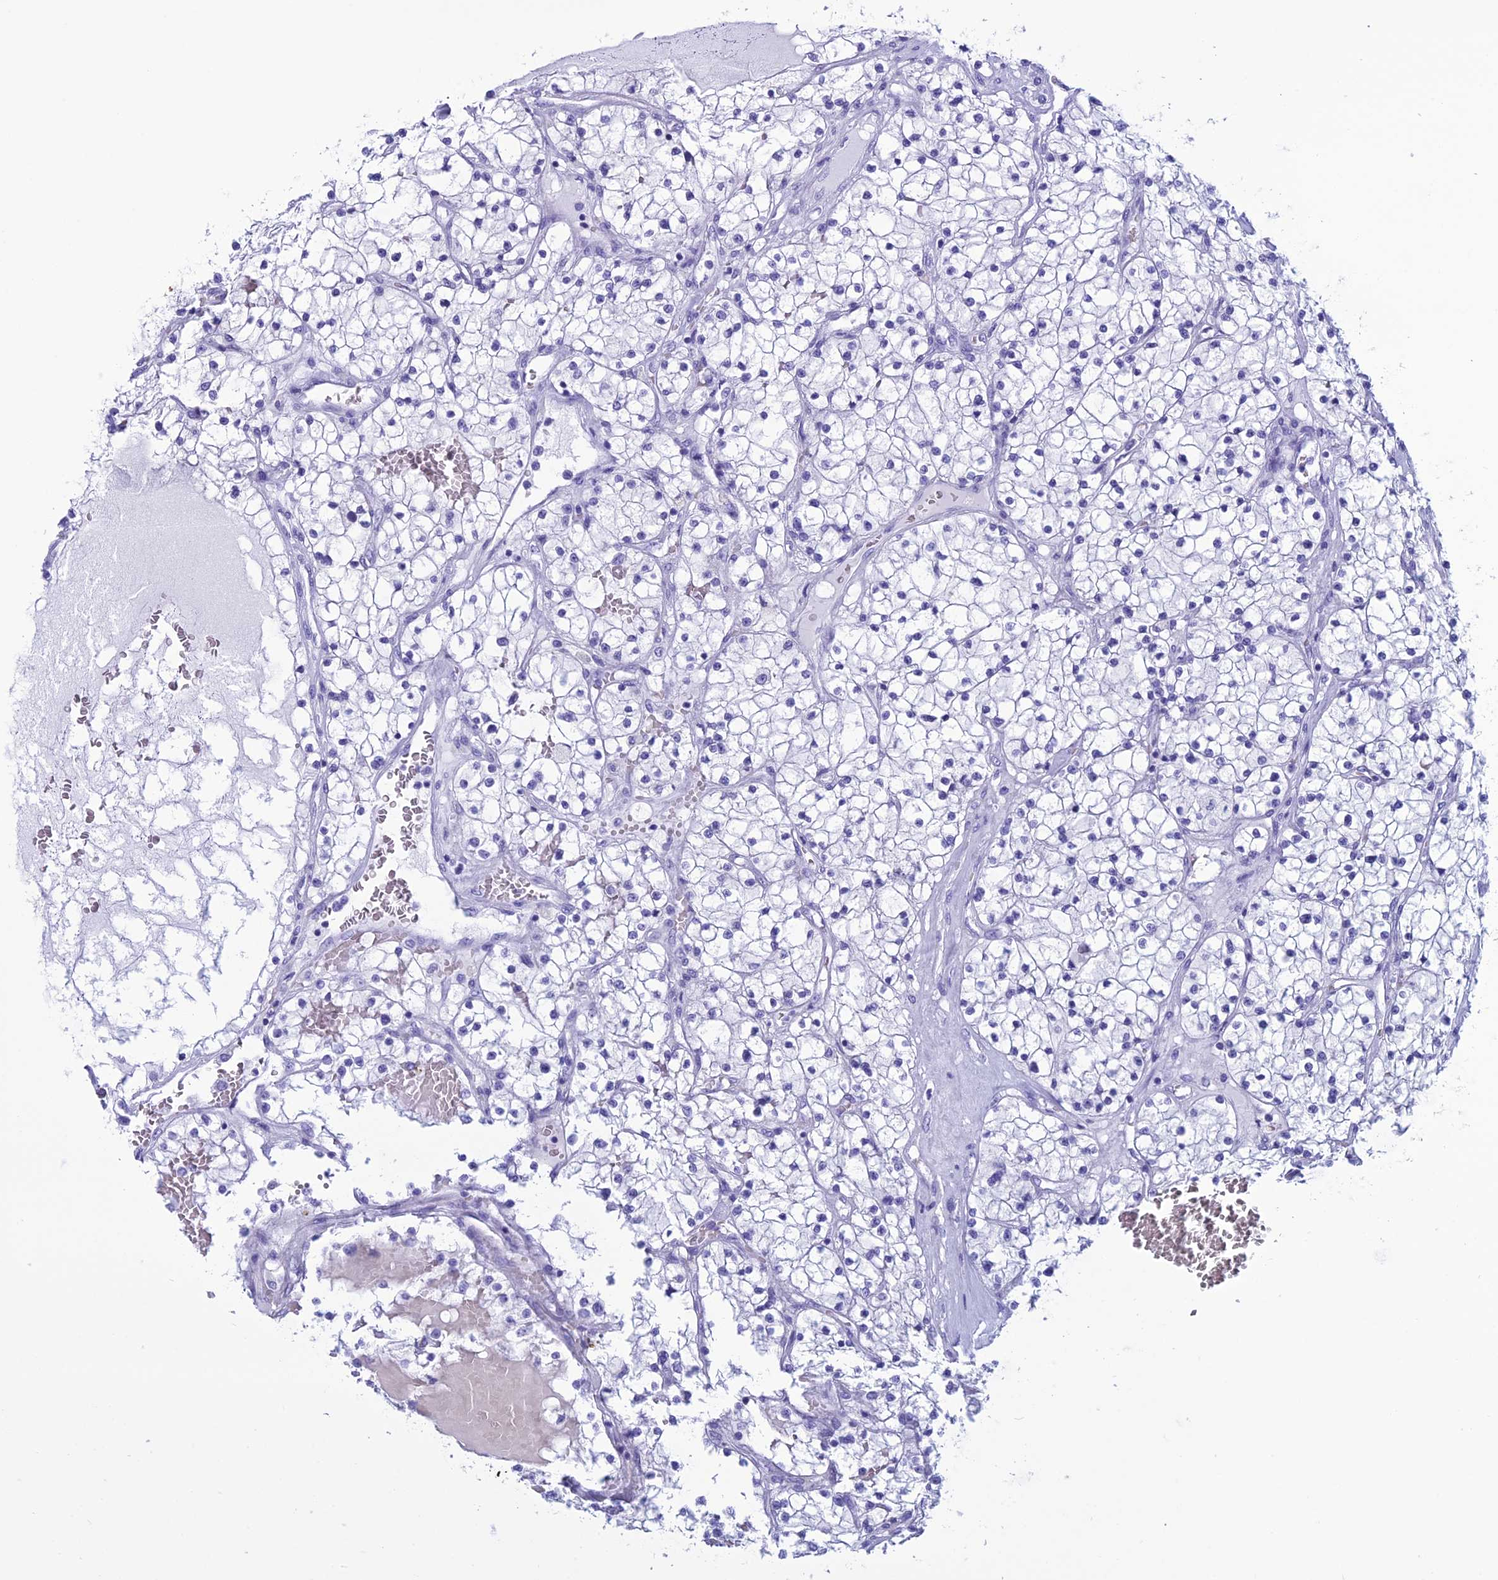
{"staining": {"intensity": "negative", "quantity": "none", "location": "none"}, "tissue": "renal cancer", "cell_type": "Tumor cells", "image_type": "cancer", "snomed": [{"axis": "morphology", "description": "Normal tissue, NOS"}, {"axis": "morphology", "description": "Adenocarcinoma, NOS"}, {"axis": "topography", "description": "Kidney"}], "caption": "Renal cancer was stained to show a protein in brown. There is no significant positivity in tumor cells.", "gene": "MZB1", "patient": {"sex": "male", "age": 68}}